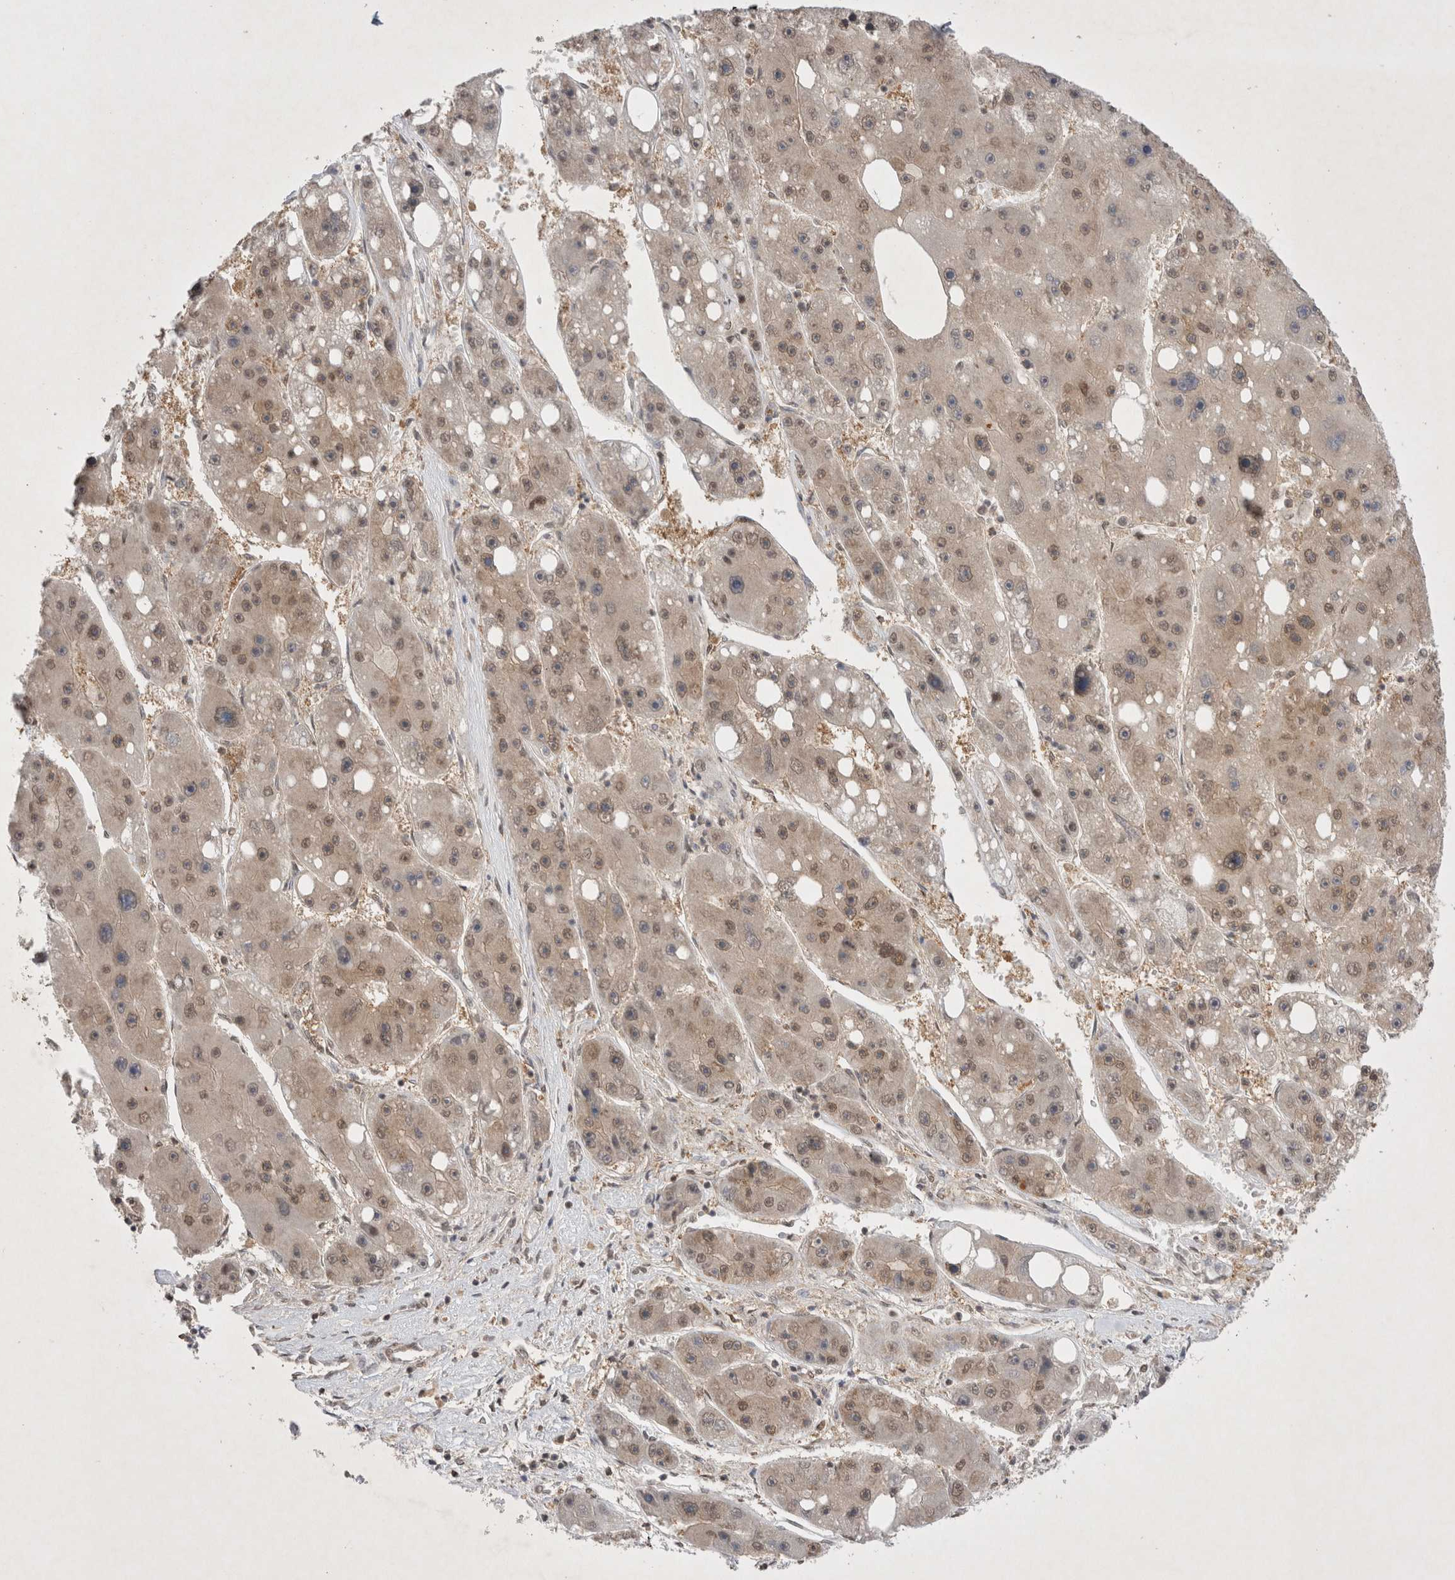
{"staining": {"intensity": "weak", "quantity": ">75%", "location": "nuclear"}, "tissue": "liver cancer", "cell_type": "Tumor cells", "image_type": "cancer", "snomed": [{"axis": "morphology", "description": "Carcinoma, Hepatocellular, NOS"}, {"axis": "topography", "description": "Liver"}], "caption": "The image shows immunohistochemical staining of hepatocellular carcinoma (liver). There is weak nuclear expression is appreciated in about >75% of tumor cells.", "gene": "WIPF2", "patient": {"sex": "female", "age": 61}}